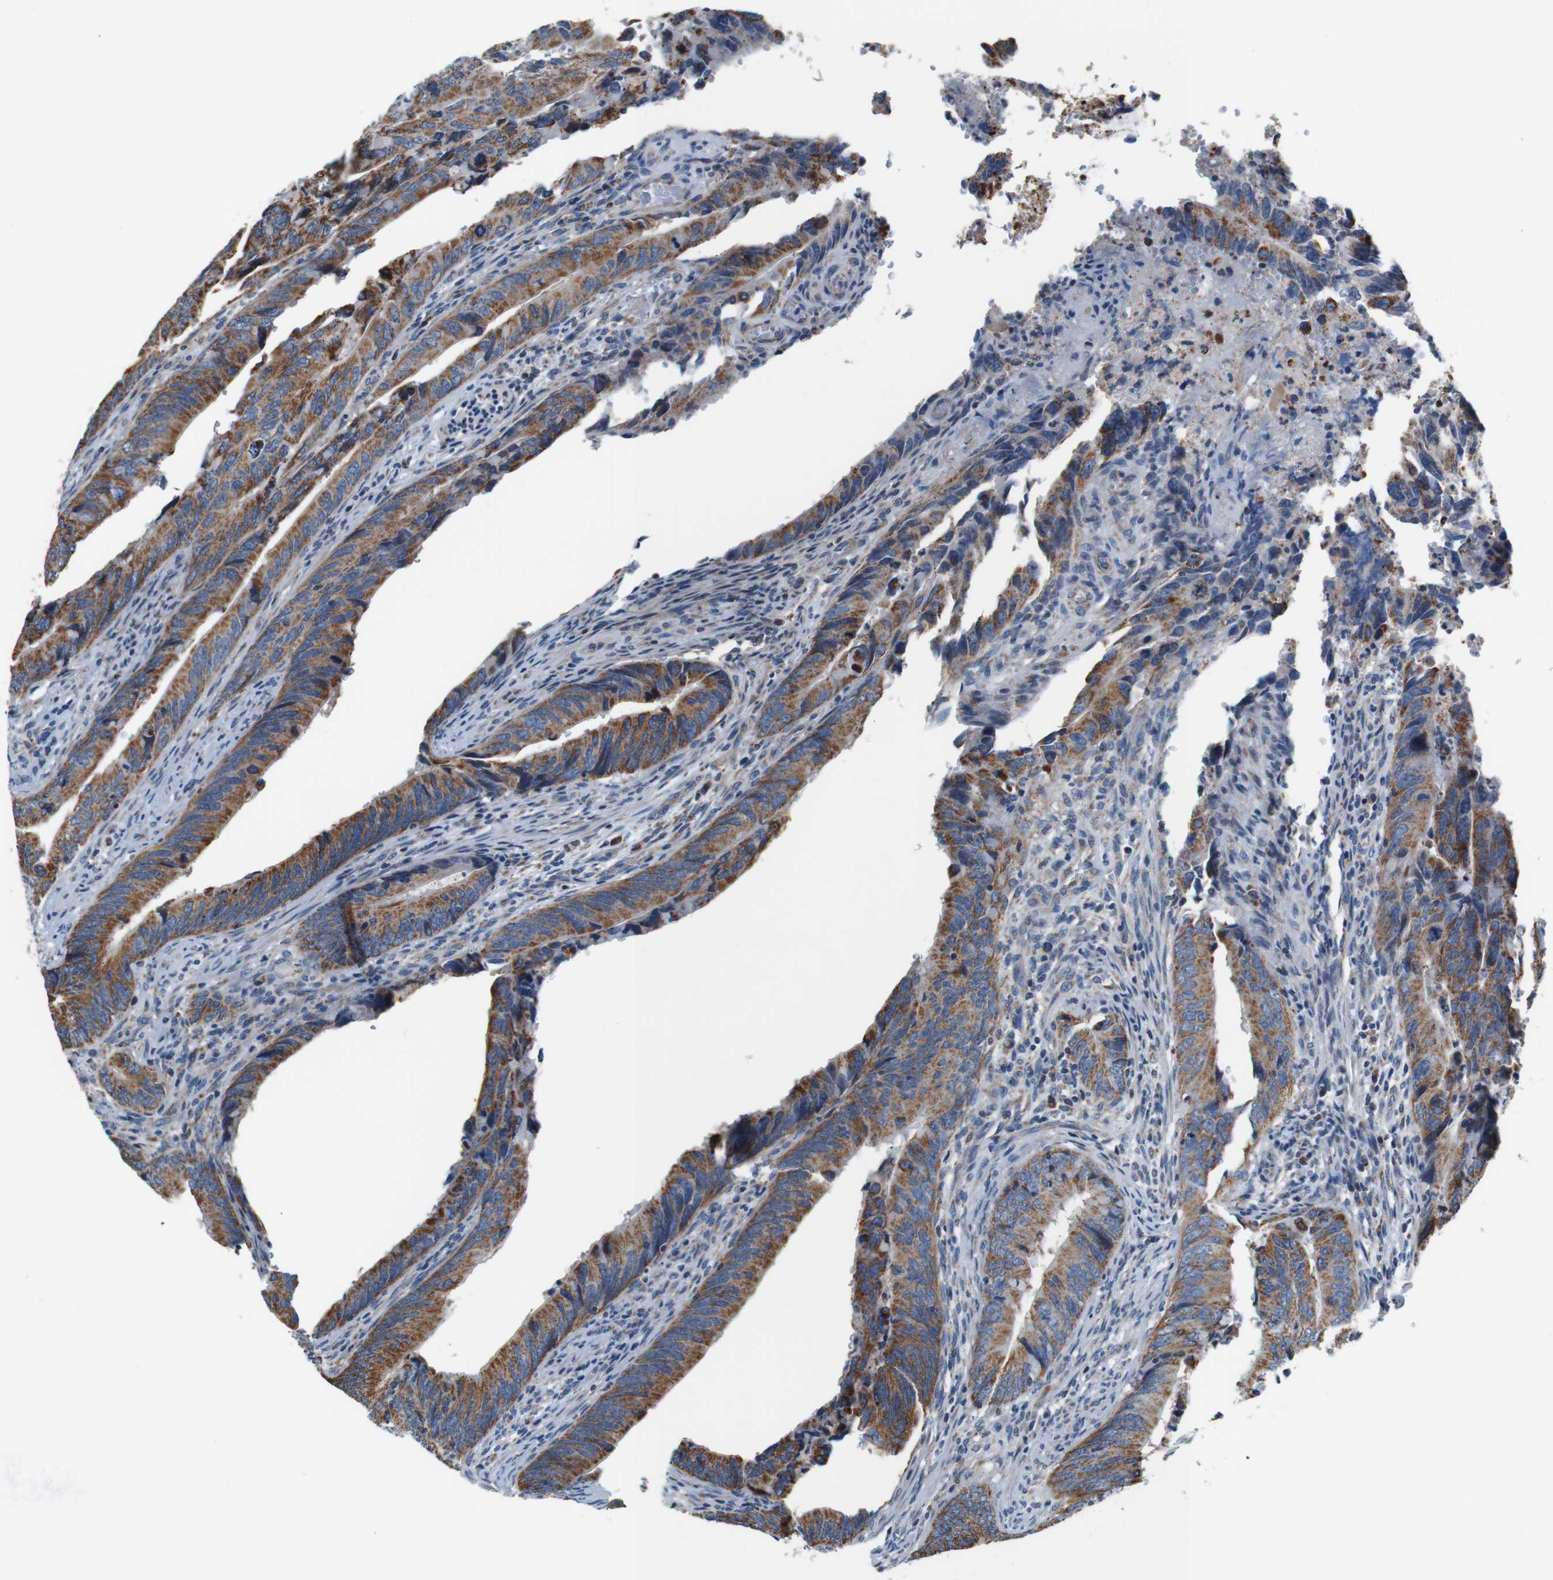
{"staining": {"intensity": "moderate", "quantity": ">75%", "location": "cytoplasmic/membranous"}, "tissue": "colorectal cancer", "cell_type": "Tumor cells", "image_type": "cancer", "snomed": [{"axis": "morphology", "description": "Normal tissue, NOS"}, {"axis": "morphology", "description": "Adenocarcinoma, NOS"}, {"axis": "topography", "description": "Colon"}], "caption": "Protein analysis of adenocarcinoma (colorectal) tissue demonstrates moderate cytoplasmic/membranous positivity in approximately >75% of tumor cells.", "gene": "LRP4", "patient": {"sex": "male", "age": 56}}